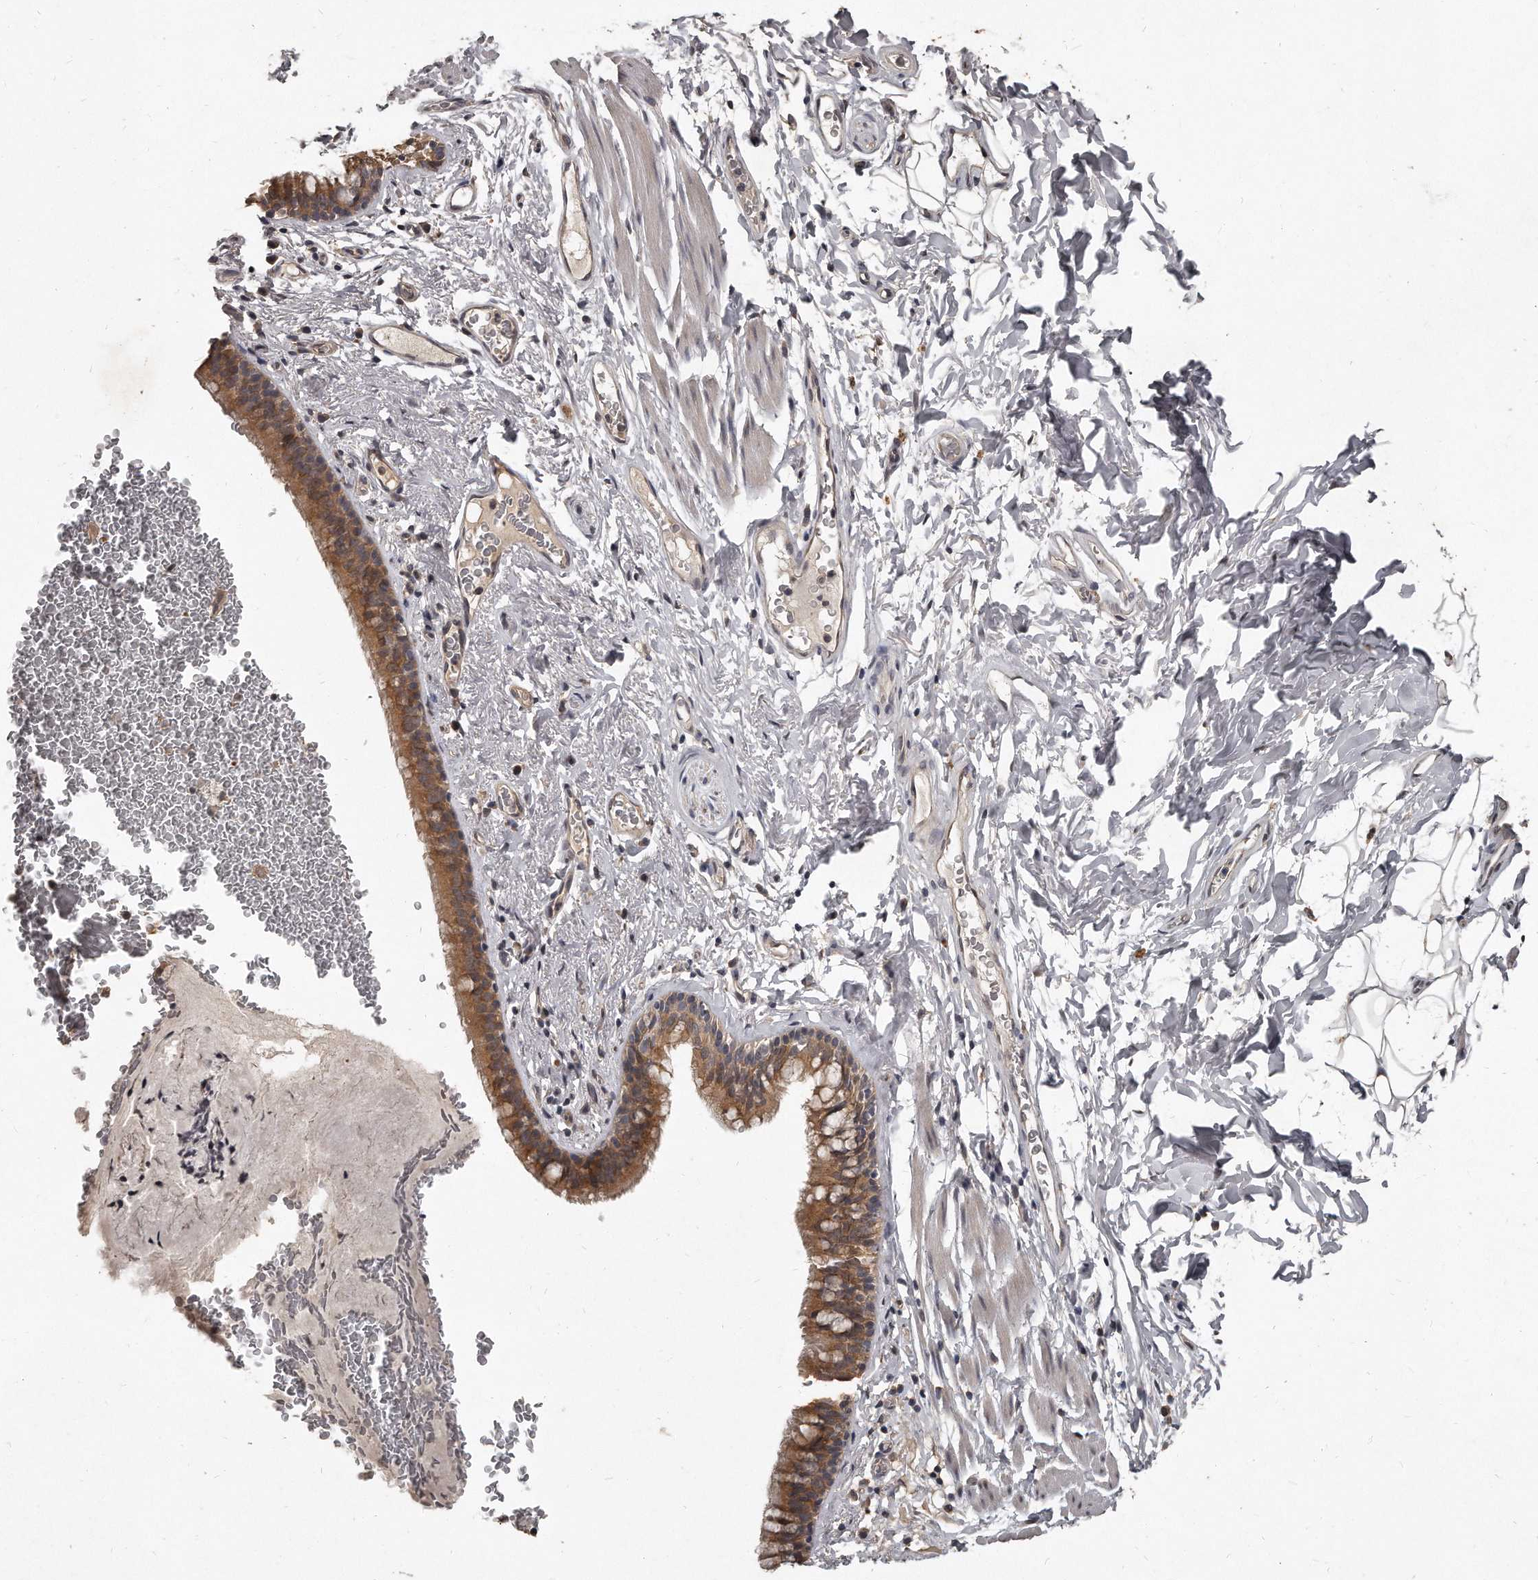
{"staining": {"intensity": "moderate", "quantity": ">75%", "location": "cytoplasmic/membranous"}, "tissue": "bronchus", "cell_type": "Respiratory epithelial cells", "image_type": "normal", "snomed": [{"axis": "morphology", "description": "Normal tissue, NOS"}, {"axis": "topography", "description": "Cartilage tissue"}, {"axis": "topography", "description": "Bronchus"}], "caption": "High-power microscopy captured an immunohistochemistry (IHC) photomicrograph of benign bronchus, revealing moderate cytoplasmic/membranous positivity in about >75% of respiratory epithelial cells. (Brightfield microscopy of DAB IHC at high magnification).", "gene": "GRB10", "patient": {"sex": "female", "age": 36}}